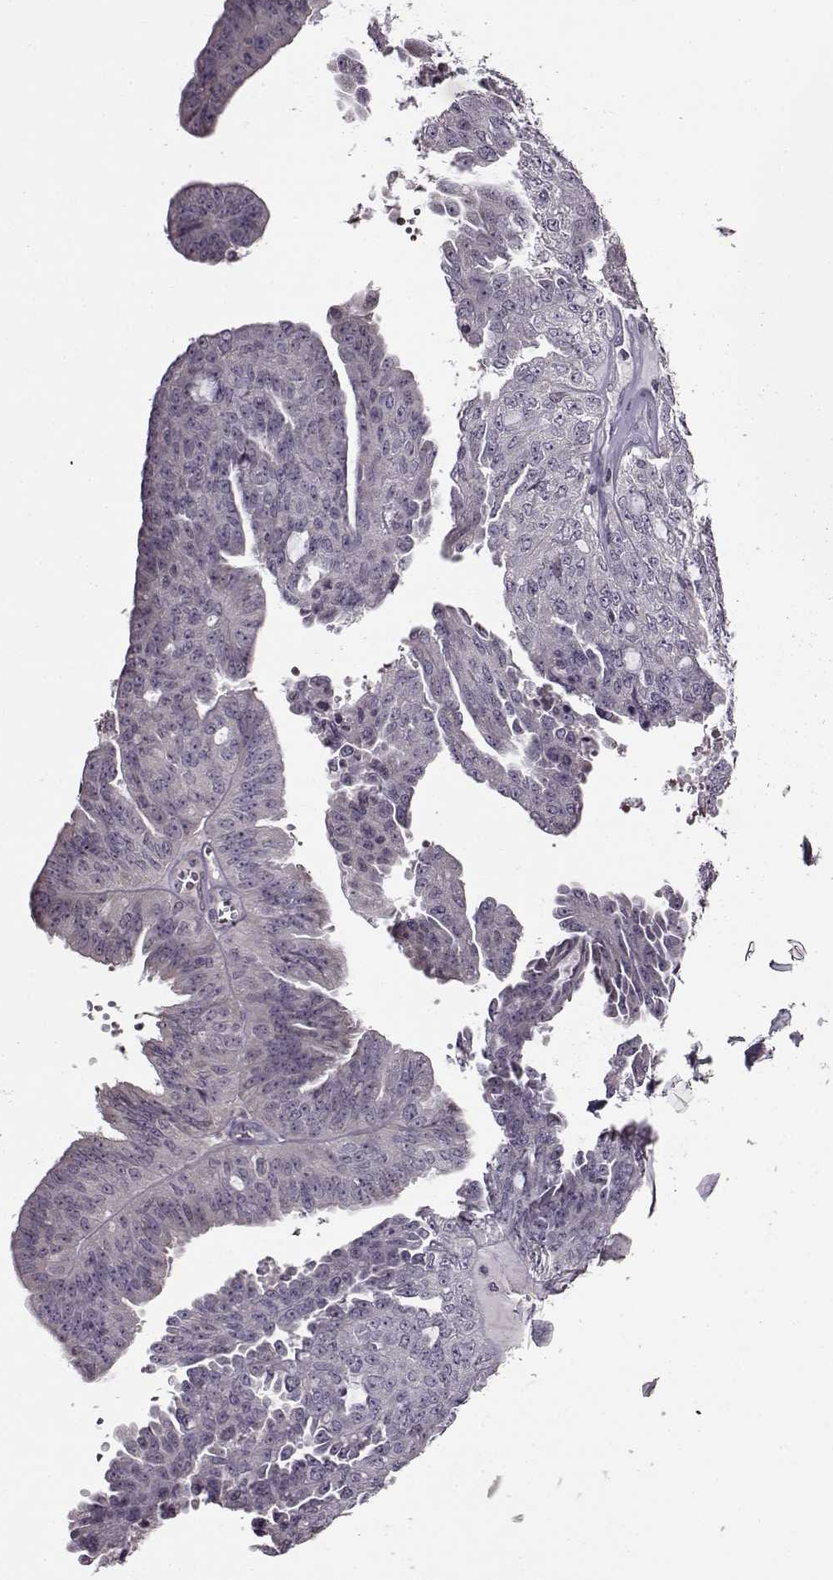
{"staining": {"intensity": "negative", "quantity": "none", "location": "none"}, "tissue": "ovarian cancer", "cell_type": "Tumor cells", "image_type": "cancer", "snomed": [{"axis": "morphology", "description": "Cystadenocarcinoma, serous, NOS"}, {"axis": "topography", "description": "Ovary"}], "caption": "This is an immunohistochemistry (IHC) histopathology image of human serous cystadenocarcinoma (ovarian). There is no expression in tumor cells.", "gene": "FSHB", "patient": {"sex": "female", "age": 71}}